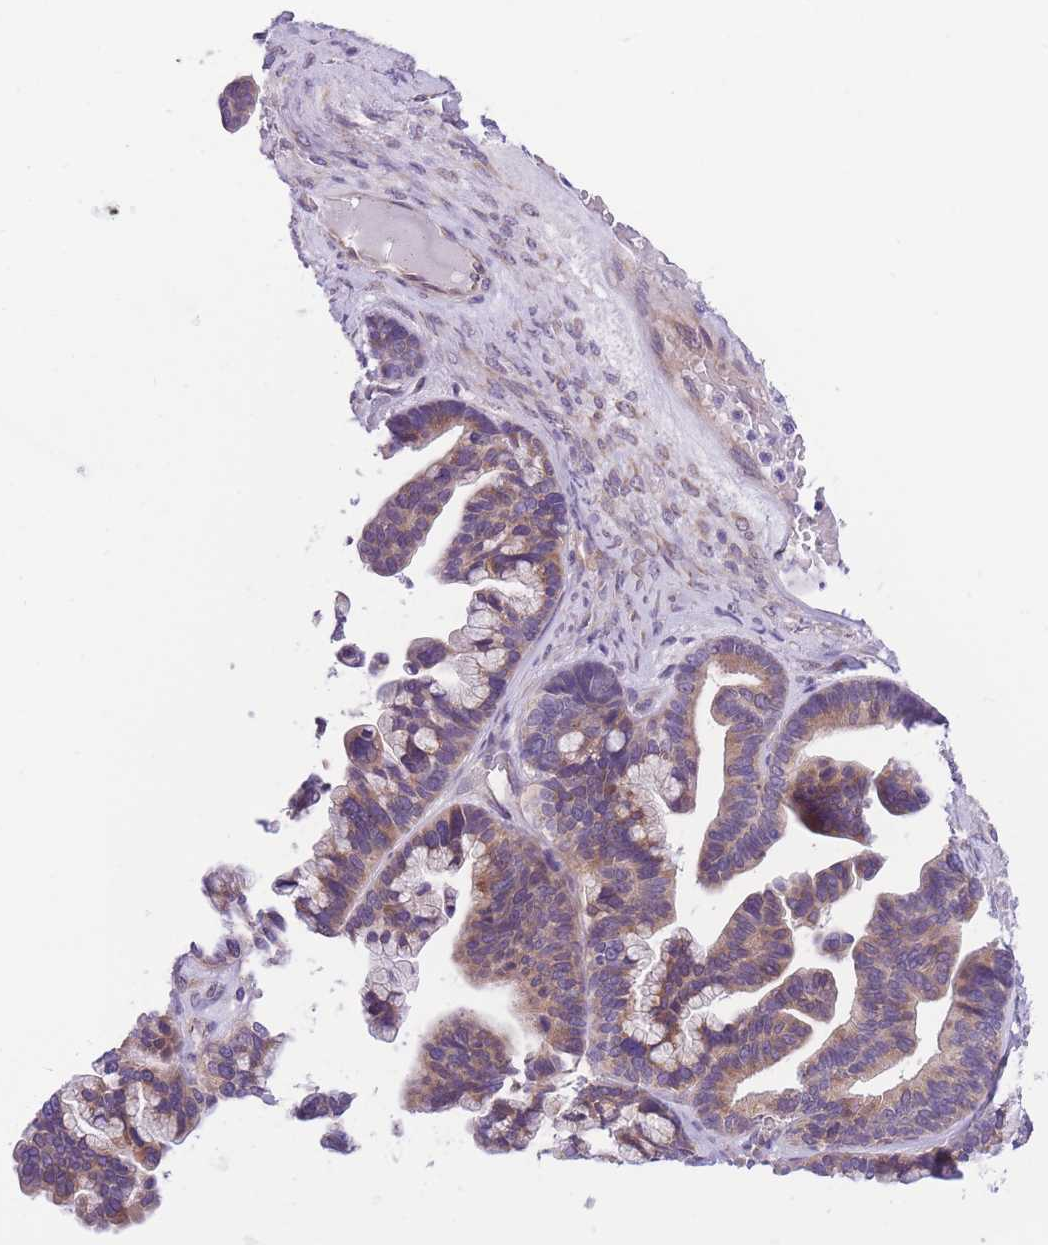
{"staining": {"intensity": "moderate", "quantity": ">75%", "location": "cytoplasmic/membranous"}, "tissue": "ovarian cancer", "cell_type": "Tumor cells", "image_type": "cancer", "snomed": [{"axis": "morphology", "description": "Cystadenocarcinoma, serous, NOS"}, {"axis": "topography", "description": "Ovary"}], "caption": "The micrograph shows immunohistochemical staining of ovarian serous cystadenocarcinoma. There is moderate cytoplasmic/membranous expression is seen in about >75% of tumor cells.", "gene": "WWOX", "patient": {"sex": "female", "age": 56}}